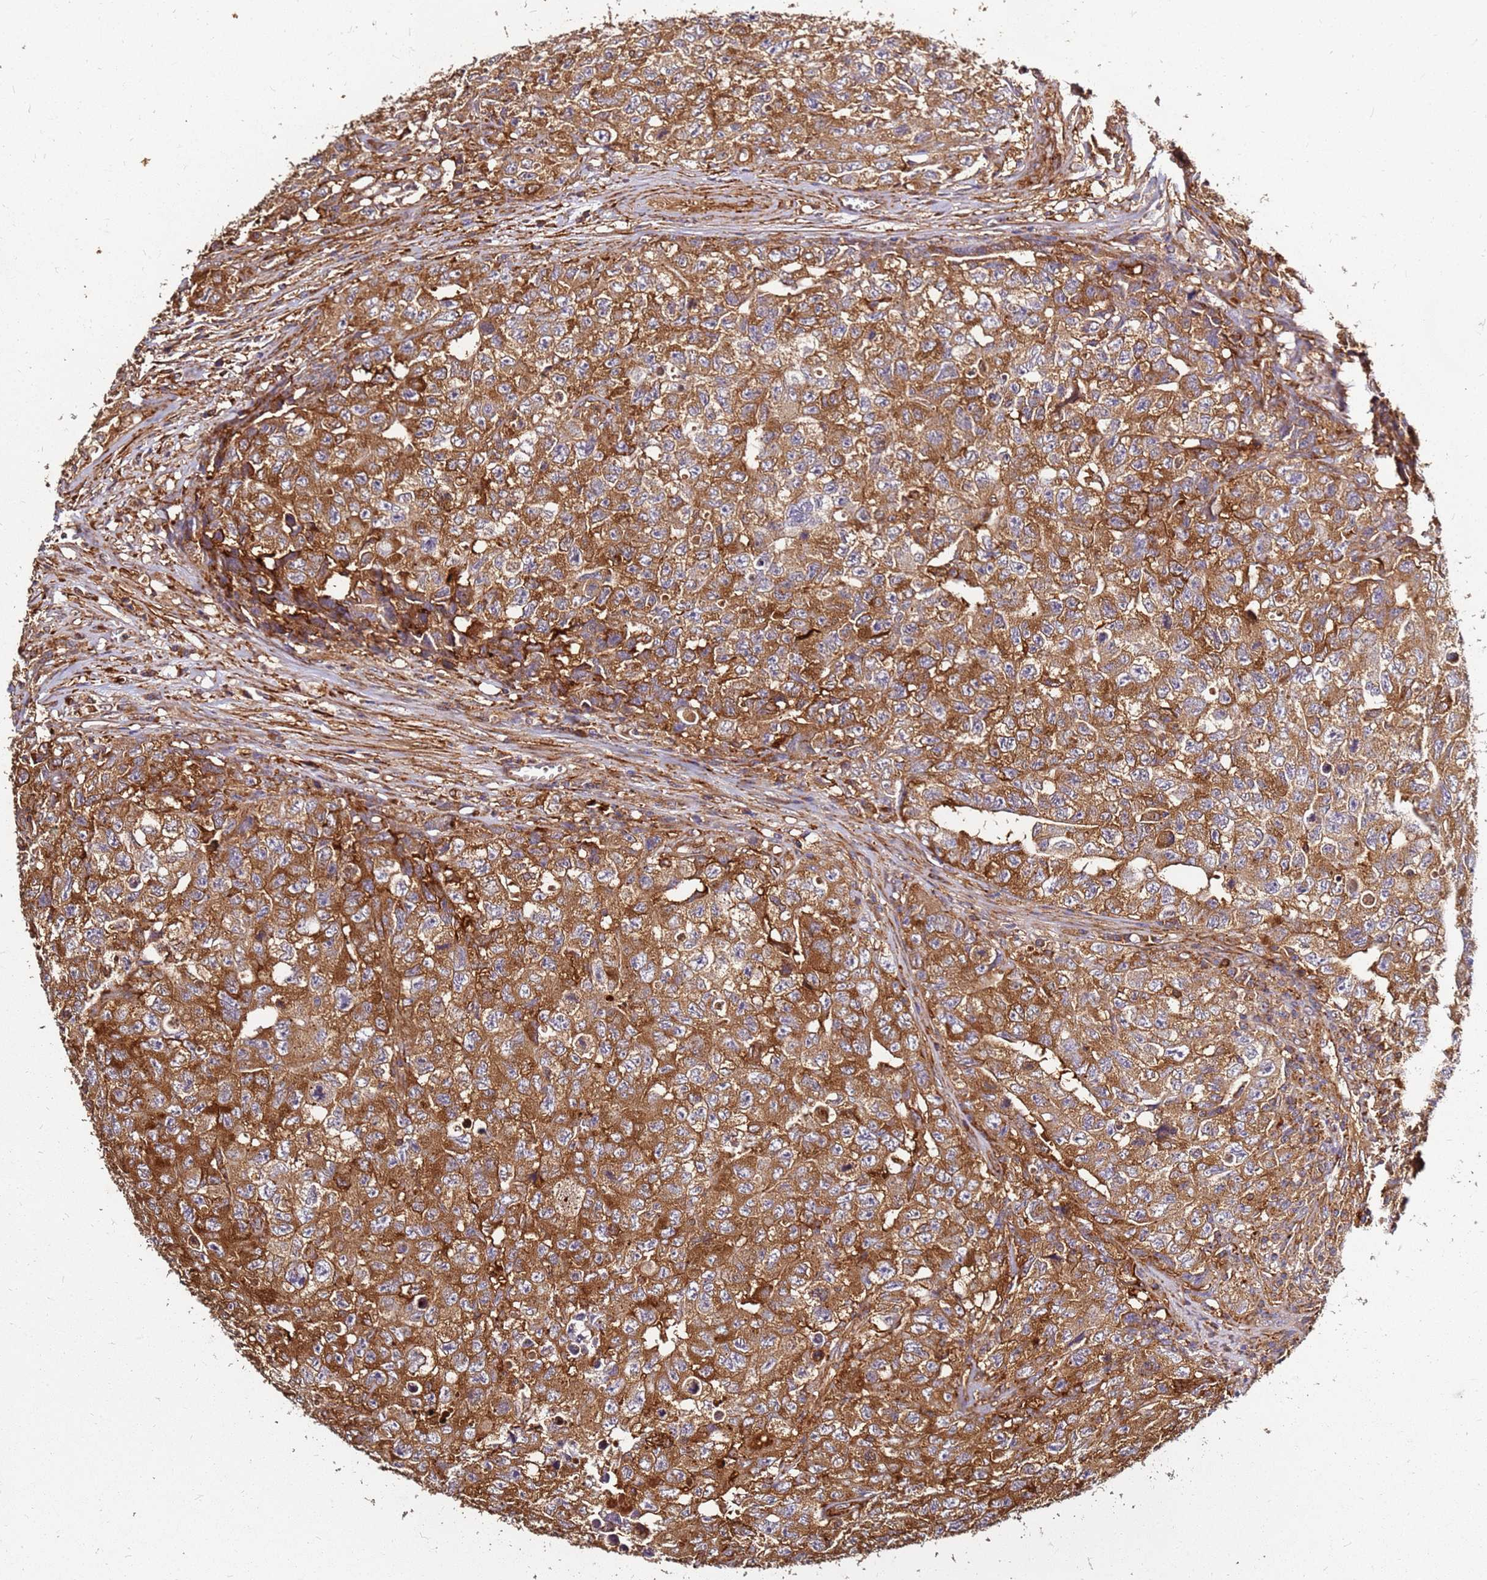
{"staining": {"intensity": "strong", "quantity": ">75%", "location": "cytoplasmic/membranous"}, "tissue": "testis cancer", "cell_type": "Tumor cells", "image_type": "cancer", "snomed": [{"axis": "morphology", "description": "Carcinoma, Embryonal, NOS"}, {"axis": "topography", "description": "Testis"}], "caption": "Immunohistochemical staining of human embryonal carcinoma (testis) shows high levels of strong cytoplasmic/membranous positivity in about >75% of tumor cells.", "gene": "DVL3", "patient": {"sex": "male", "age": 31}}